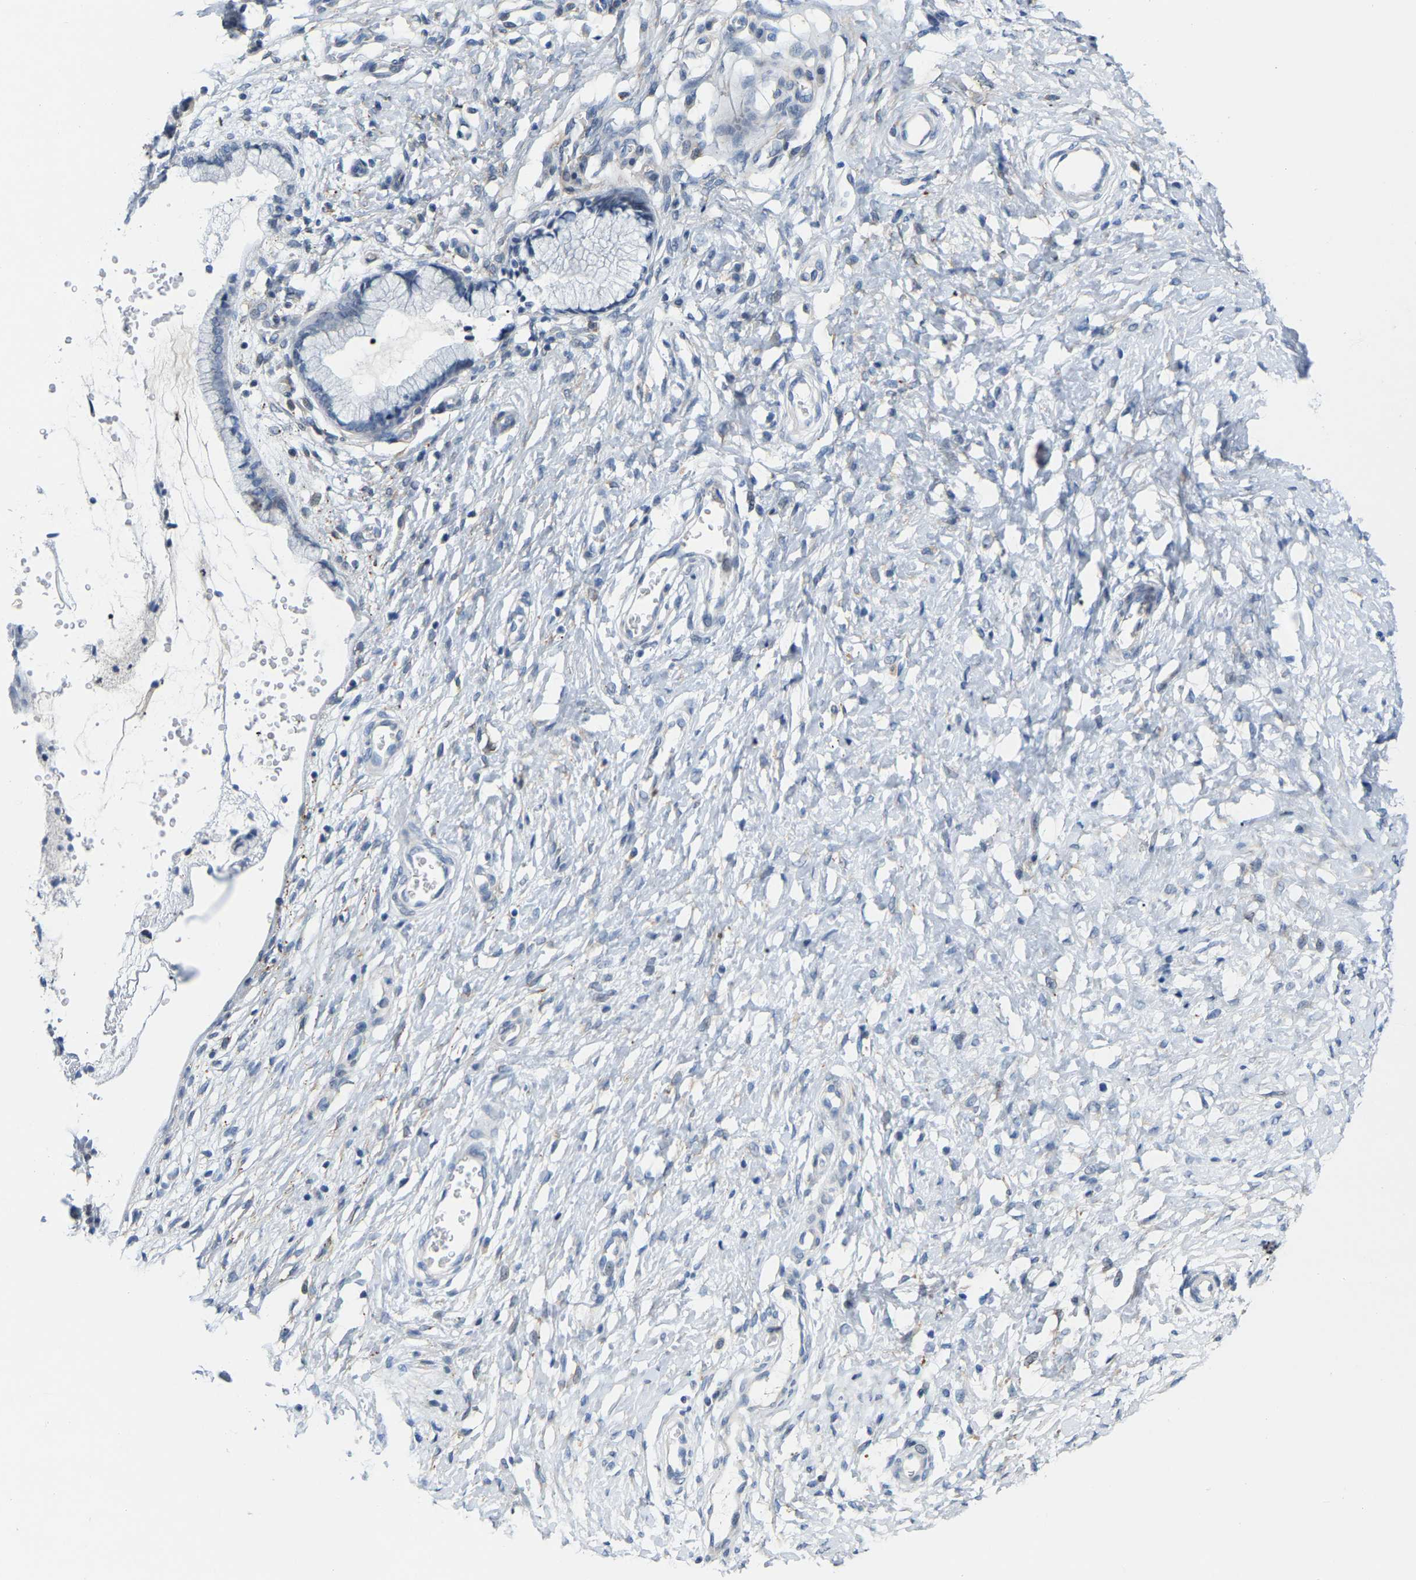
{"staining": {"intensity": "weak", "quantity": "<25%", "location": "cytoplasmic/membranous"}, "tissue": "cervix", "cell_type": "Glandular cells", "image_type": "normal", "snomed": [{"axis": "morphology", "description": "Normal tissue, NOS"}, {"axis": "topography", "description": "Cervix"}], "caption": "Immunohistochemistry photomicrograph of unremarkable human cervix stained for a protein (brown), which shows no positivity in glandular cells.", "gene": "ABTB2", "patient": {"sex": "female", "age": 55}}